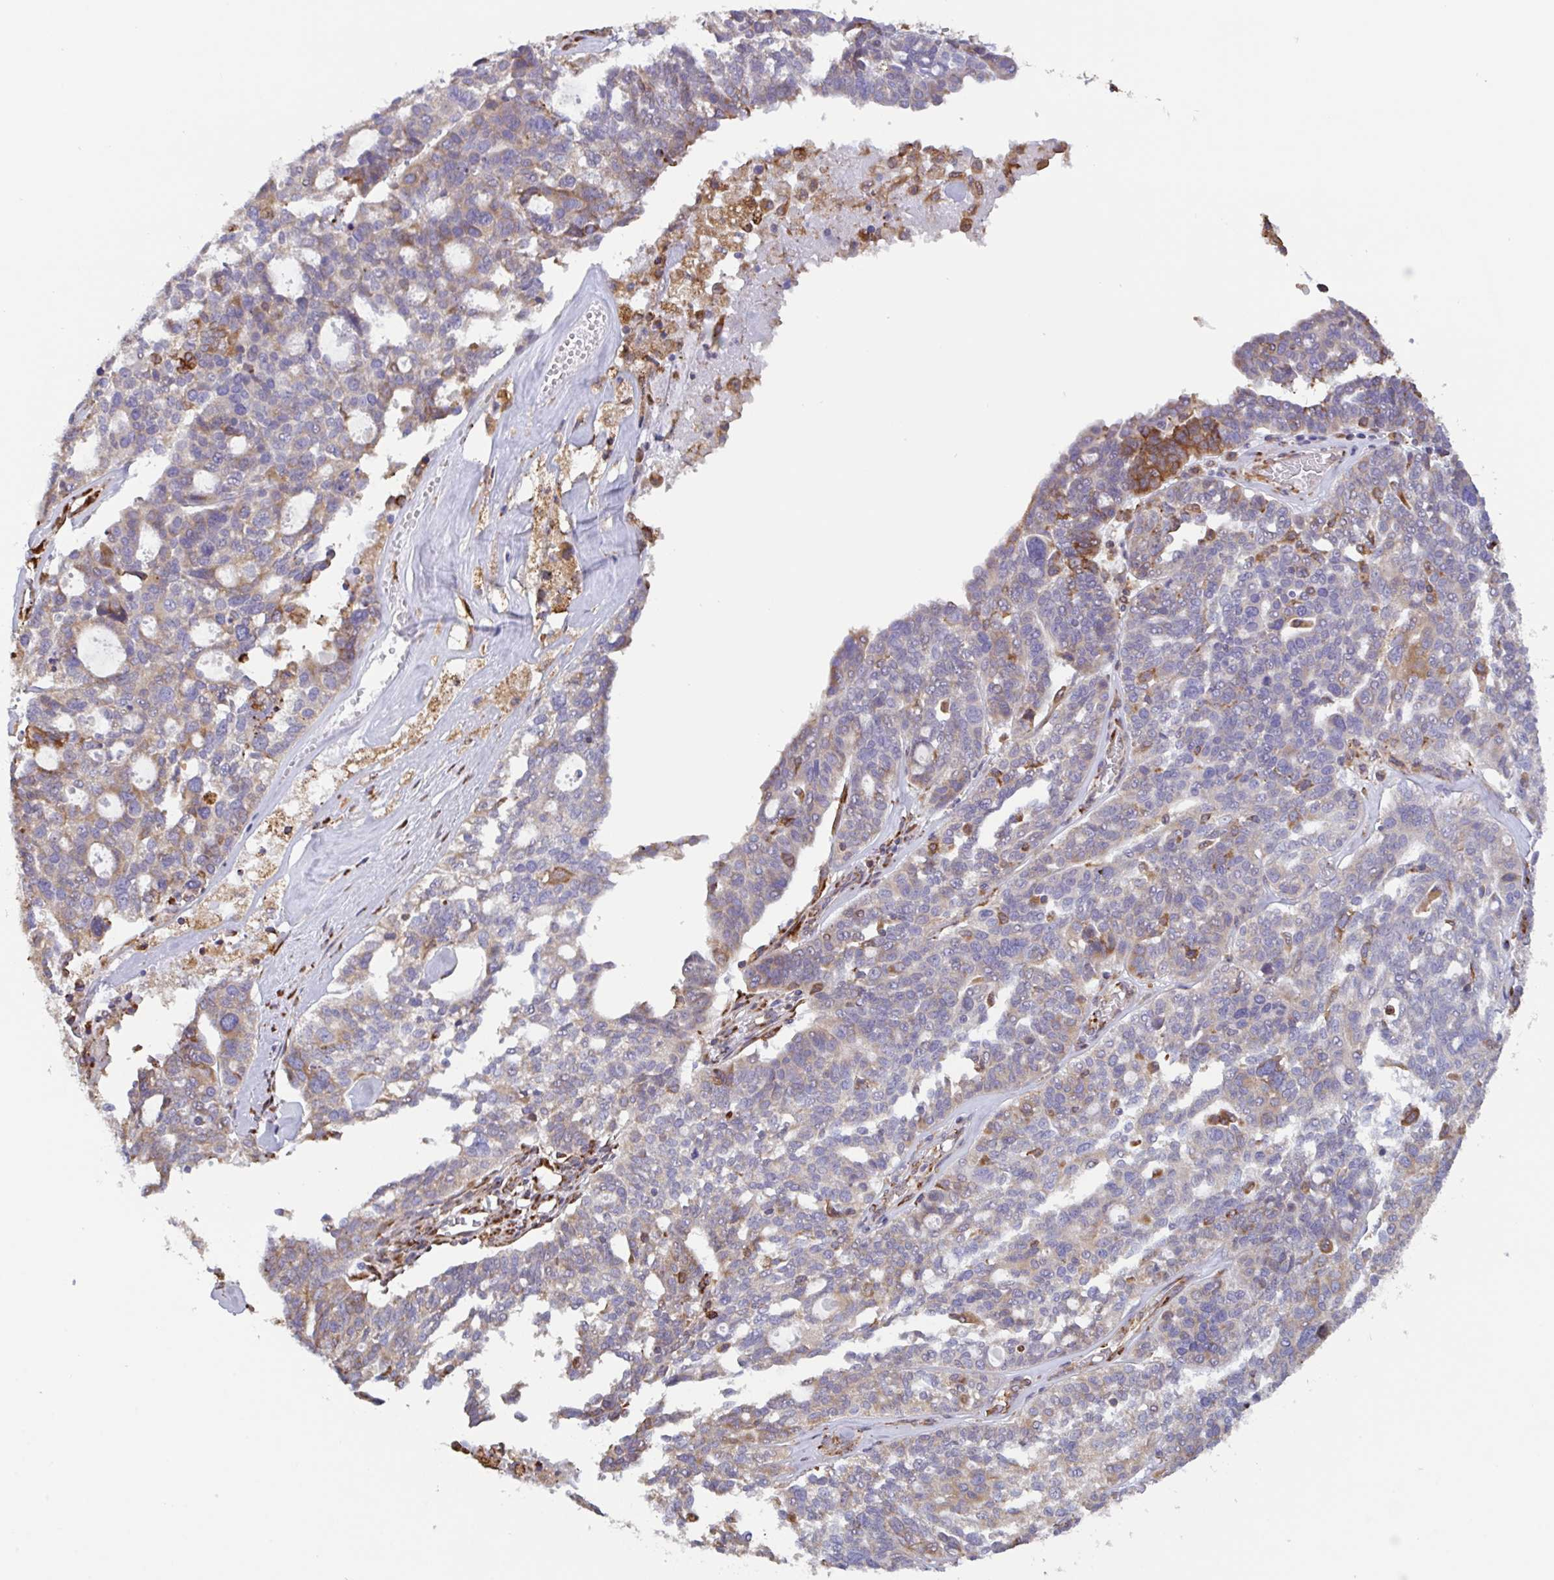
{"staining": {"intensity": "moderate", "quantity": "<25%", "location": "cytoplasmic/membranous"}, "tissue": "ovarian cancer", "cell_type": "Tumor cells", "image_type": "cancer", "snomed": [{"axis": "morphology", "description": "Cystadenocarcinoma, serous, NOS"}, {"axis": "topography", "description": "Ovary"}], "caption": "DAB (3,3'-diaminobenzidine) immunohistochemical staining of human ovarian cancer (serous cystadenocarcinoma) reveals moderate cytoplasmic/membranous protein expression in about <25% of tumor cells. Nuclei are stained in blue.", "gene": "DOK4", "patient": {"sex": "female", "age": 59}}